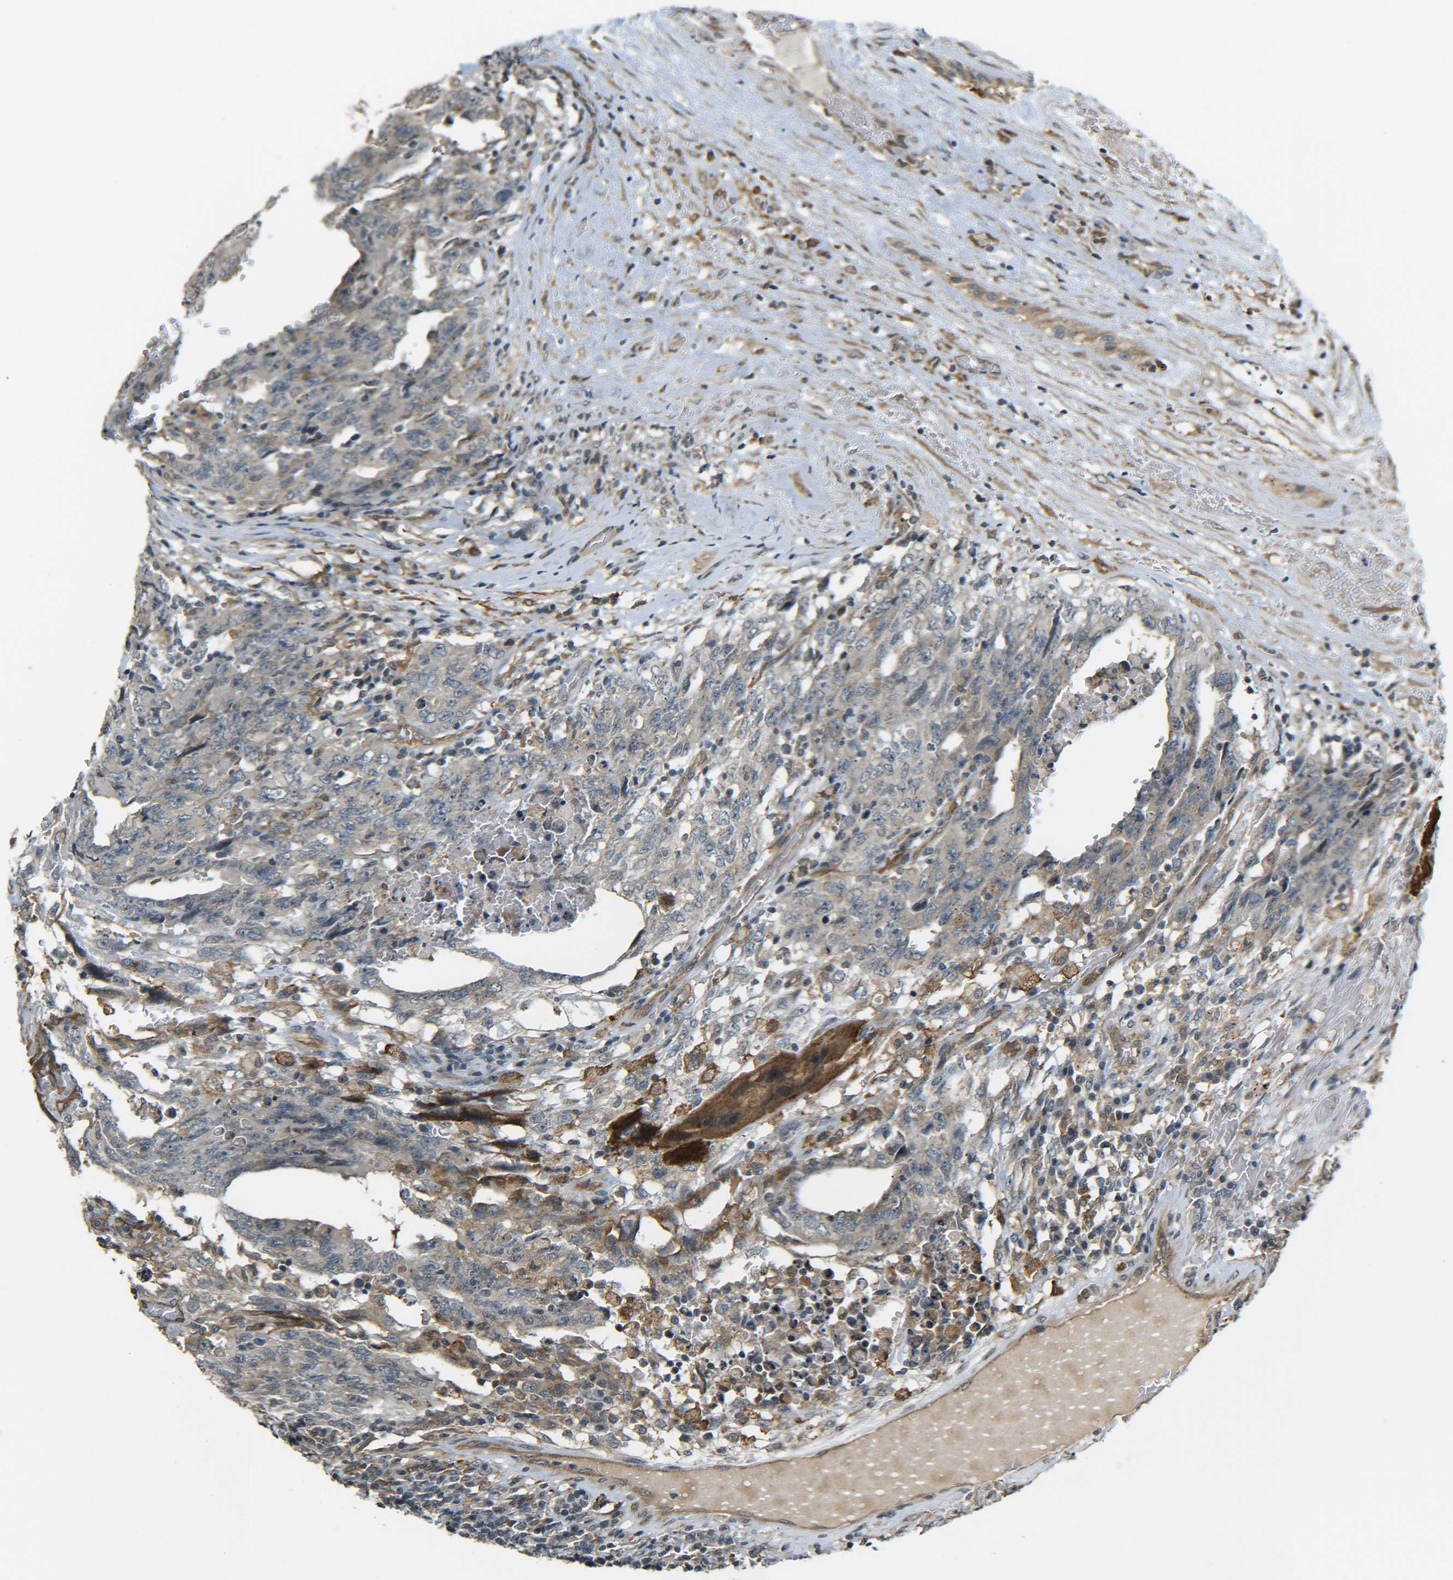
{"staining": {"intensity": "negative", "quantity": "none", "location": "none"}, "tissue": "testis cancer", "cell_type": "Tumor cells", "image_type": "cancer", "snomed": [{"axis": "morphology", "description": "Carcinoma, Embryonal, NOS"}, {"axis": "topography", "description": "Testis"}], "caption": "Tumor cells are negative for protein expression in human testis embryonal carcinoma.", "gene": "DAB2", "patient": {"sex": "male", "age": 26}}